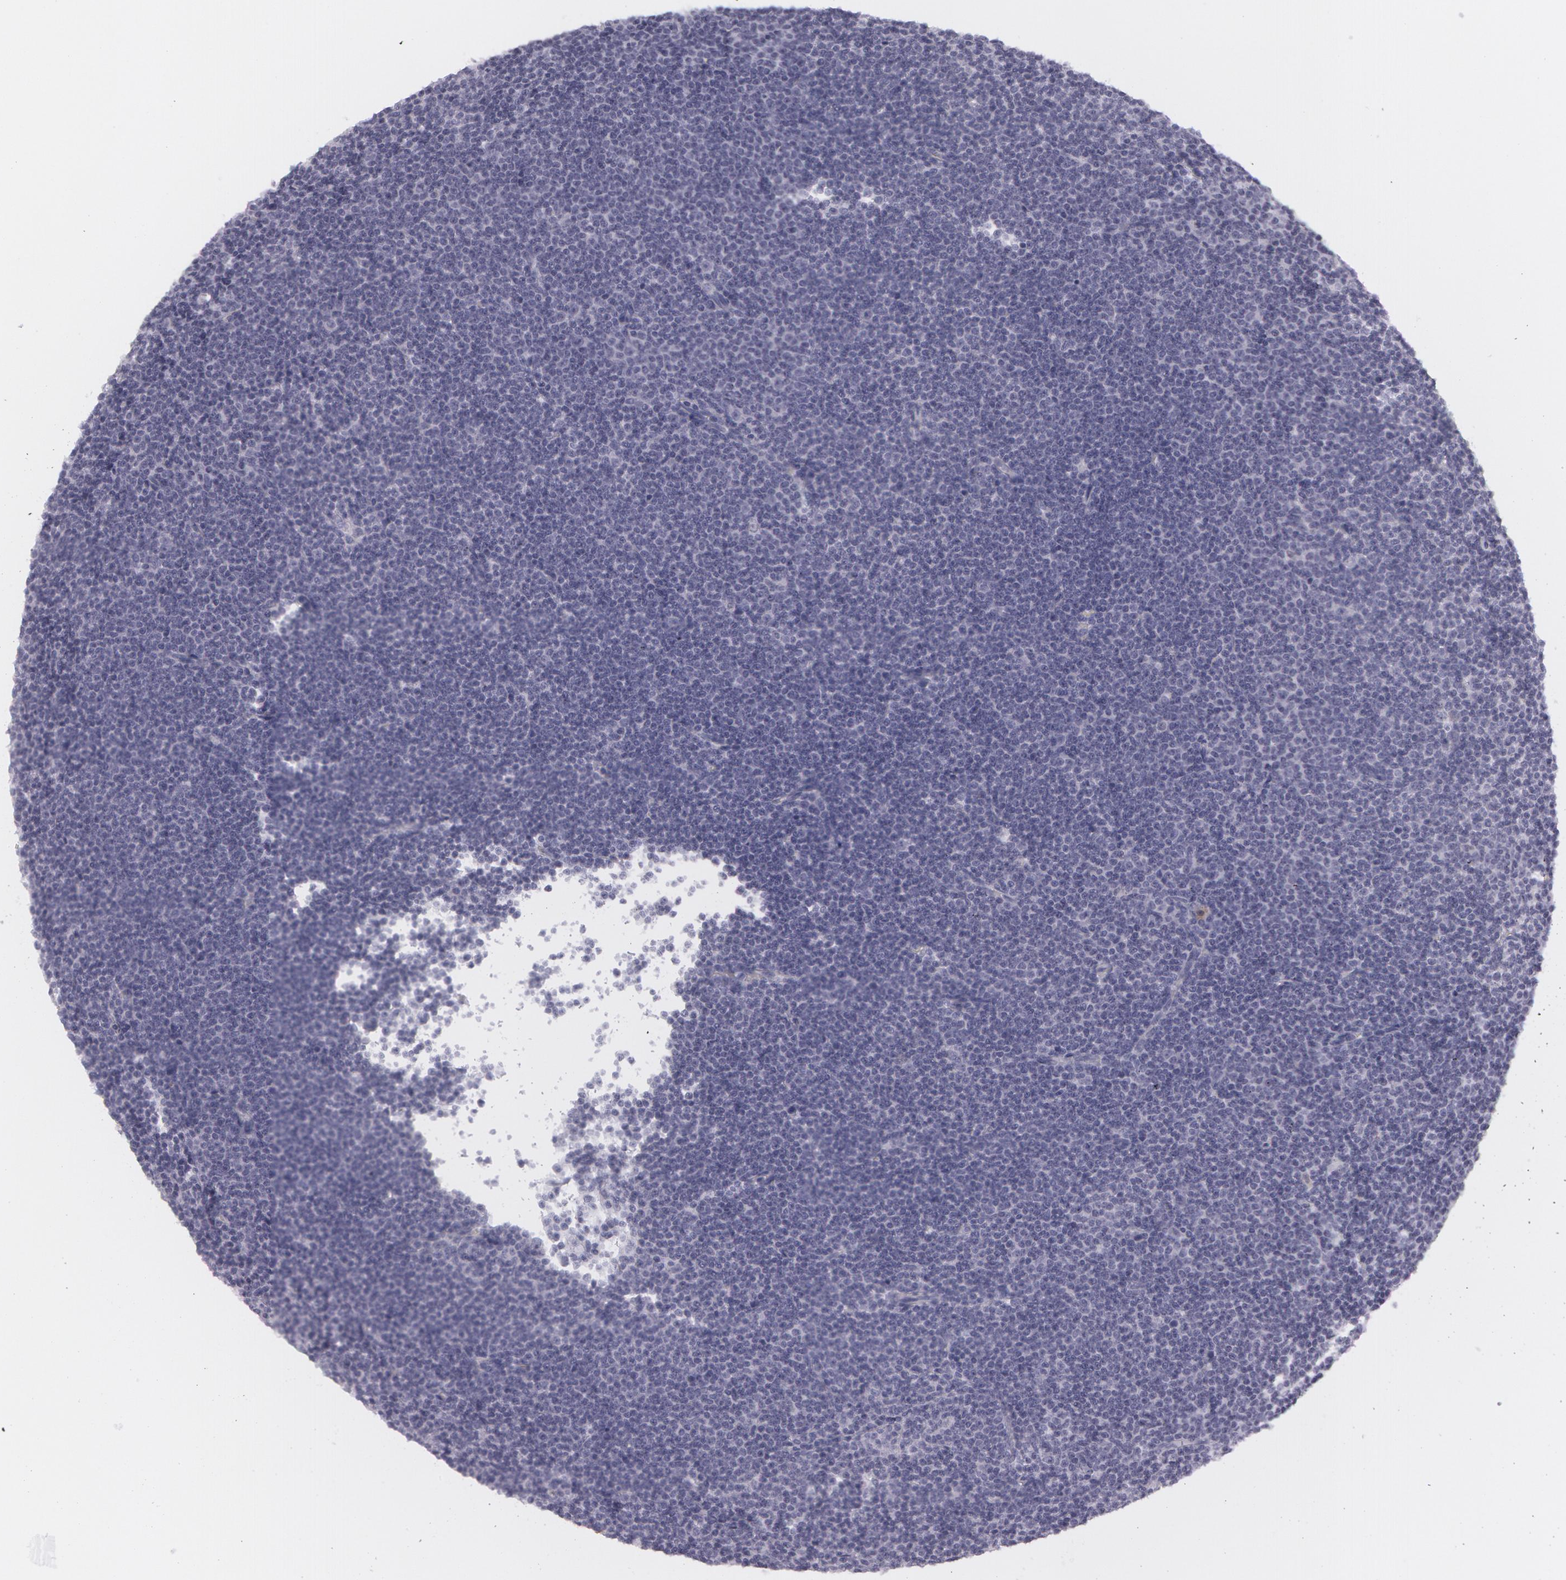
{"staining": {"intensity": "negative", "quantity": "none", "location": "none"}, "tissue": "lymphoma", "cell_type": "Tumor cells", "image_type": "cancer", "snomed": [{"axis": "morphology", "description": "Malignant lymphoma, non-Hodgkin's type, Low grade"}, {"axis": "topography", "description": "Lymph node"}], "caption": "High magnification brightfield microscopy of malignant lymphoma, non-Hodgkin's type (low-grade) stained with DAB (brown) and counterstained with hematoxylin (blue): tumor cells show no significant staining.", "gene": "IL1RN", "patient": {"sex": "female", "age": 69}}